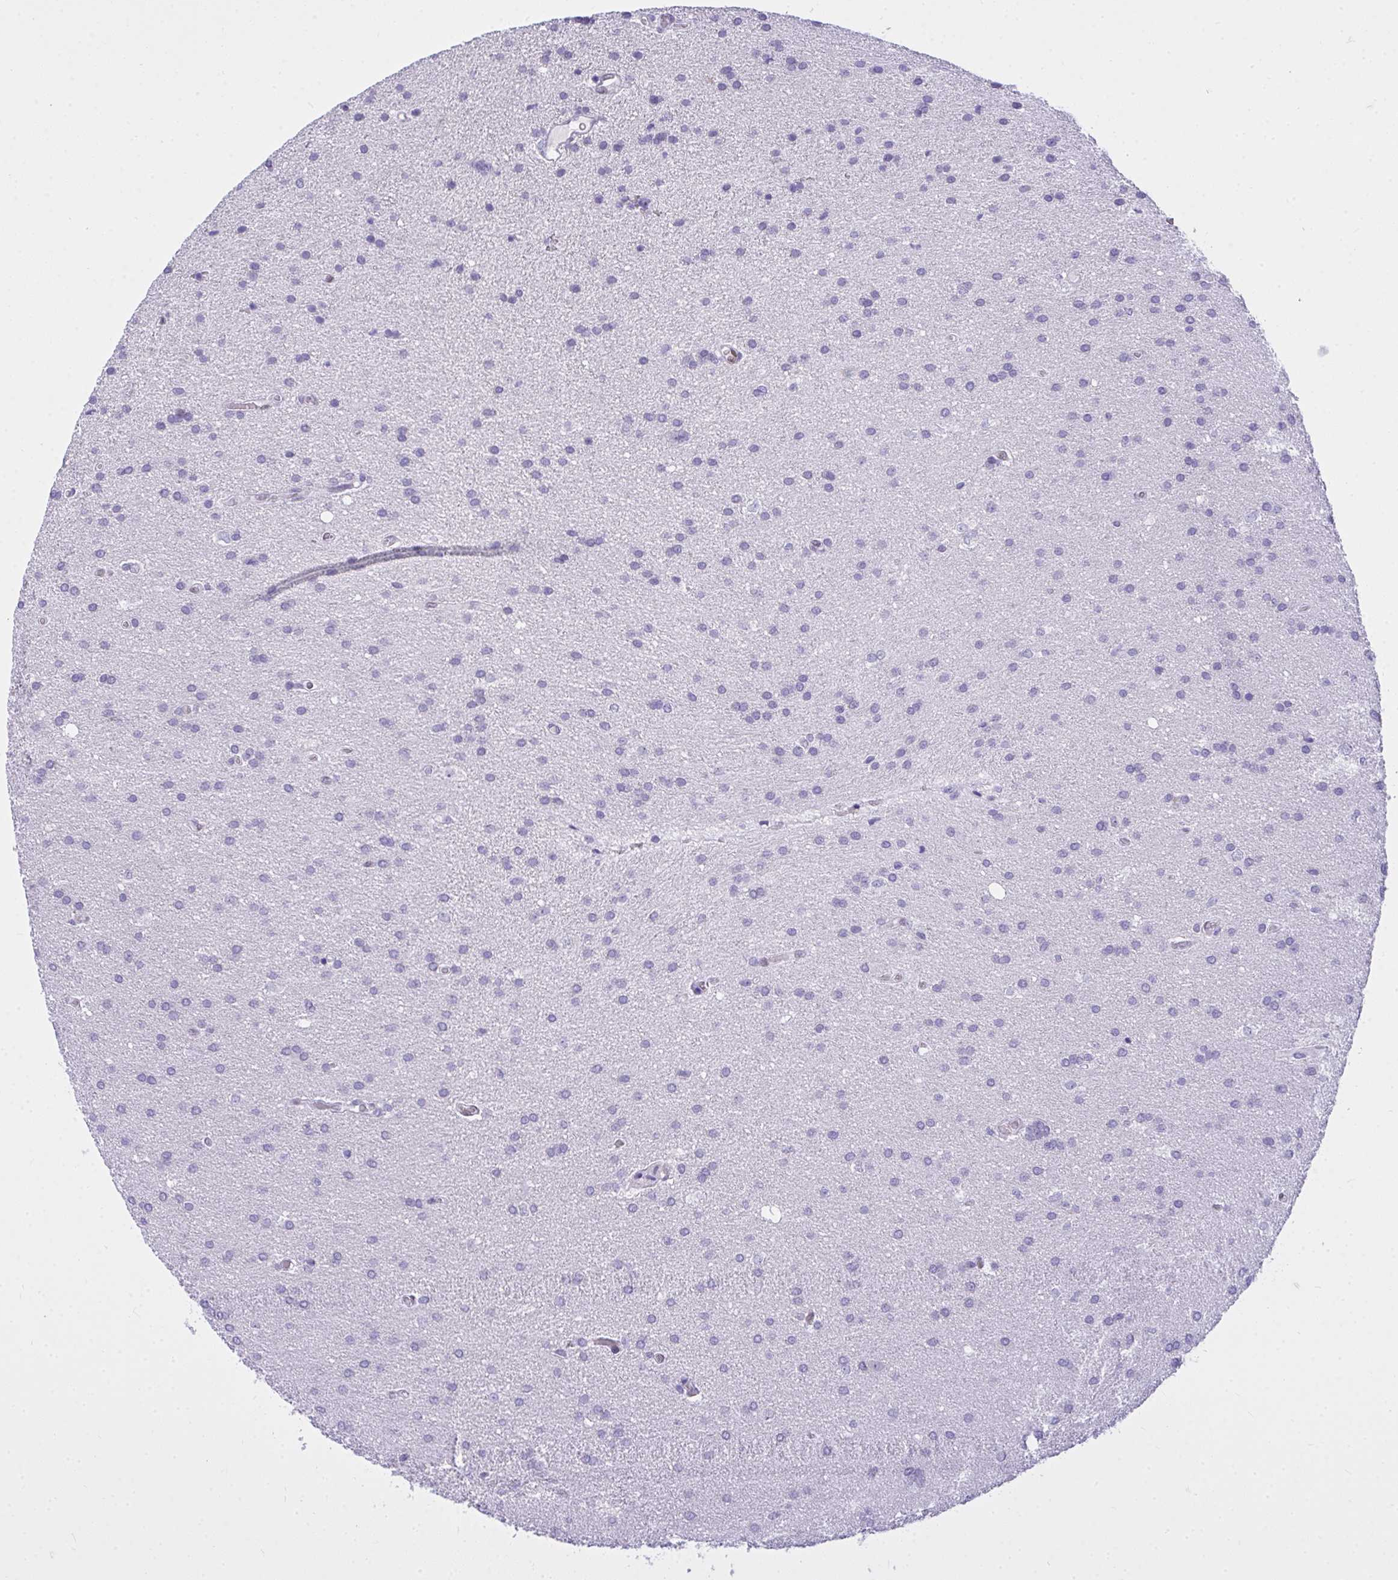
{"staining": {"intensity": "negative", "quantity": "none", "location": "none"}, "tissue": "glioma", "cell_type": "Tumor cells", "image_type": "cancer", "snomed": [{"axis": "morphology", "description": "Glioma, malignant, Low grade"}, {"axis": "topography", "description": "Brain"}], "caption": "Malignant low-grade glioma was stained to show a protein in brown. There is no significant staining in tumor cells.", "gene": "TEAD4", "patient": {"sex": "female", "age": 54}}